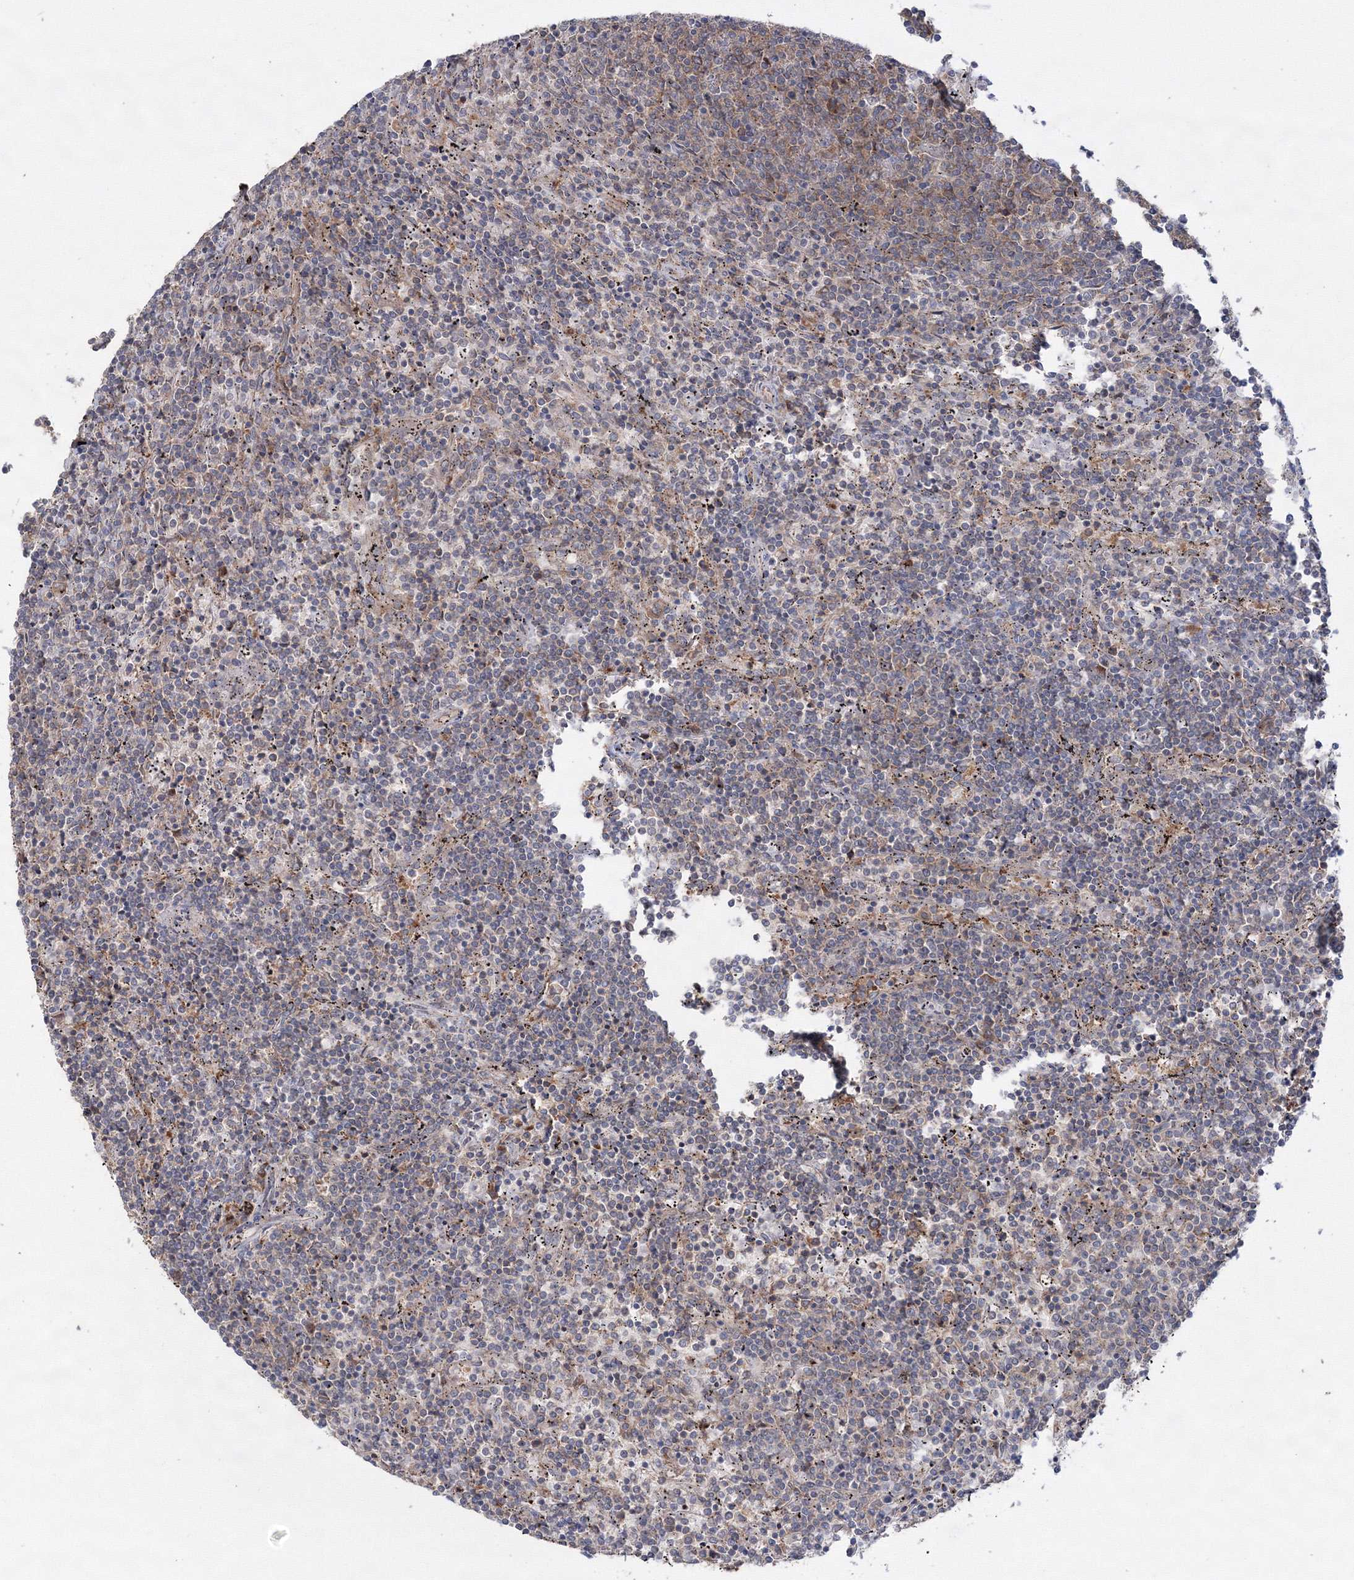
{"staining": {"intensity": "weak", "quantity": "<25%", "location": "cytoplasmic/membranous"}, "tissue": "lymphoma", "cell_type": "Tumor cells", "image_type": "cancer", "snomed": [{"axis": "morphology", "description": "Malignant lymphoma, non-Hodgkin's type, Low grade"}, {"axis": "topography", "description": "Spleen"}], "caption": "Human lymphoma stained for a protein using immunohistochemistry displays no positivity in tumor cells.", "gene": "PEX13", "patient": {"sex": "female", "age": 50}}